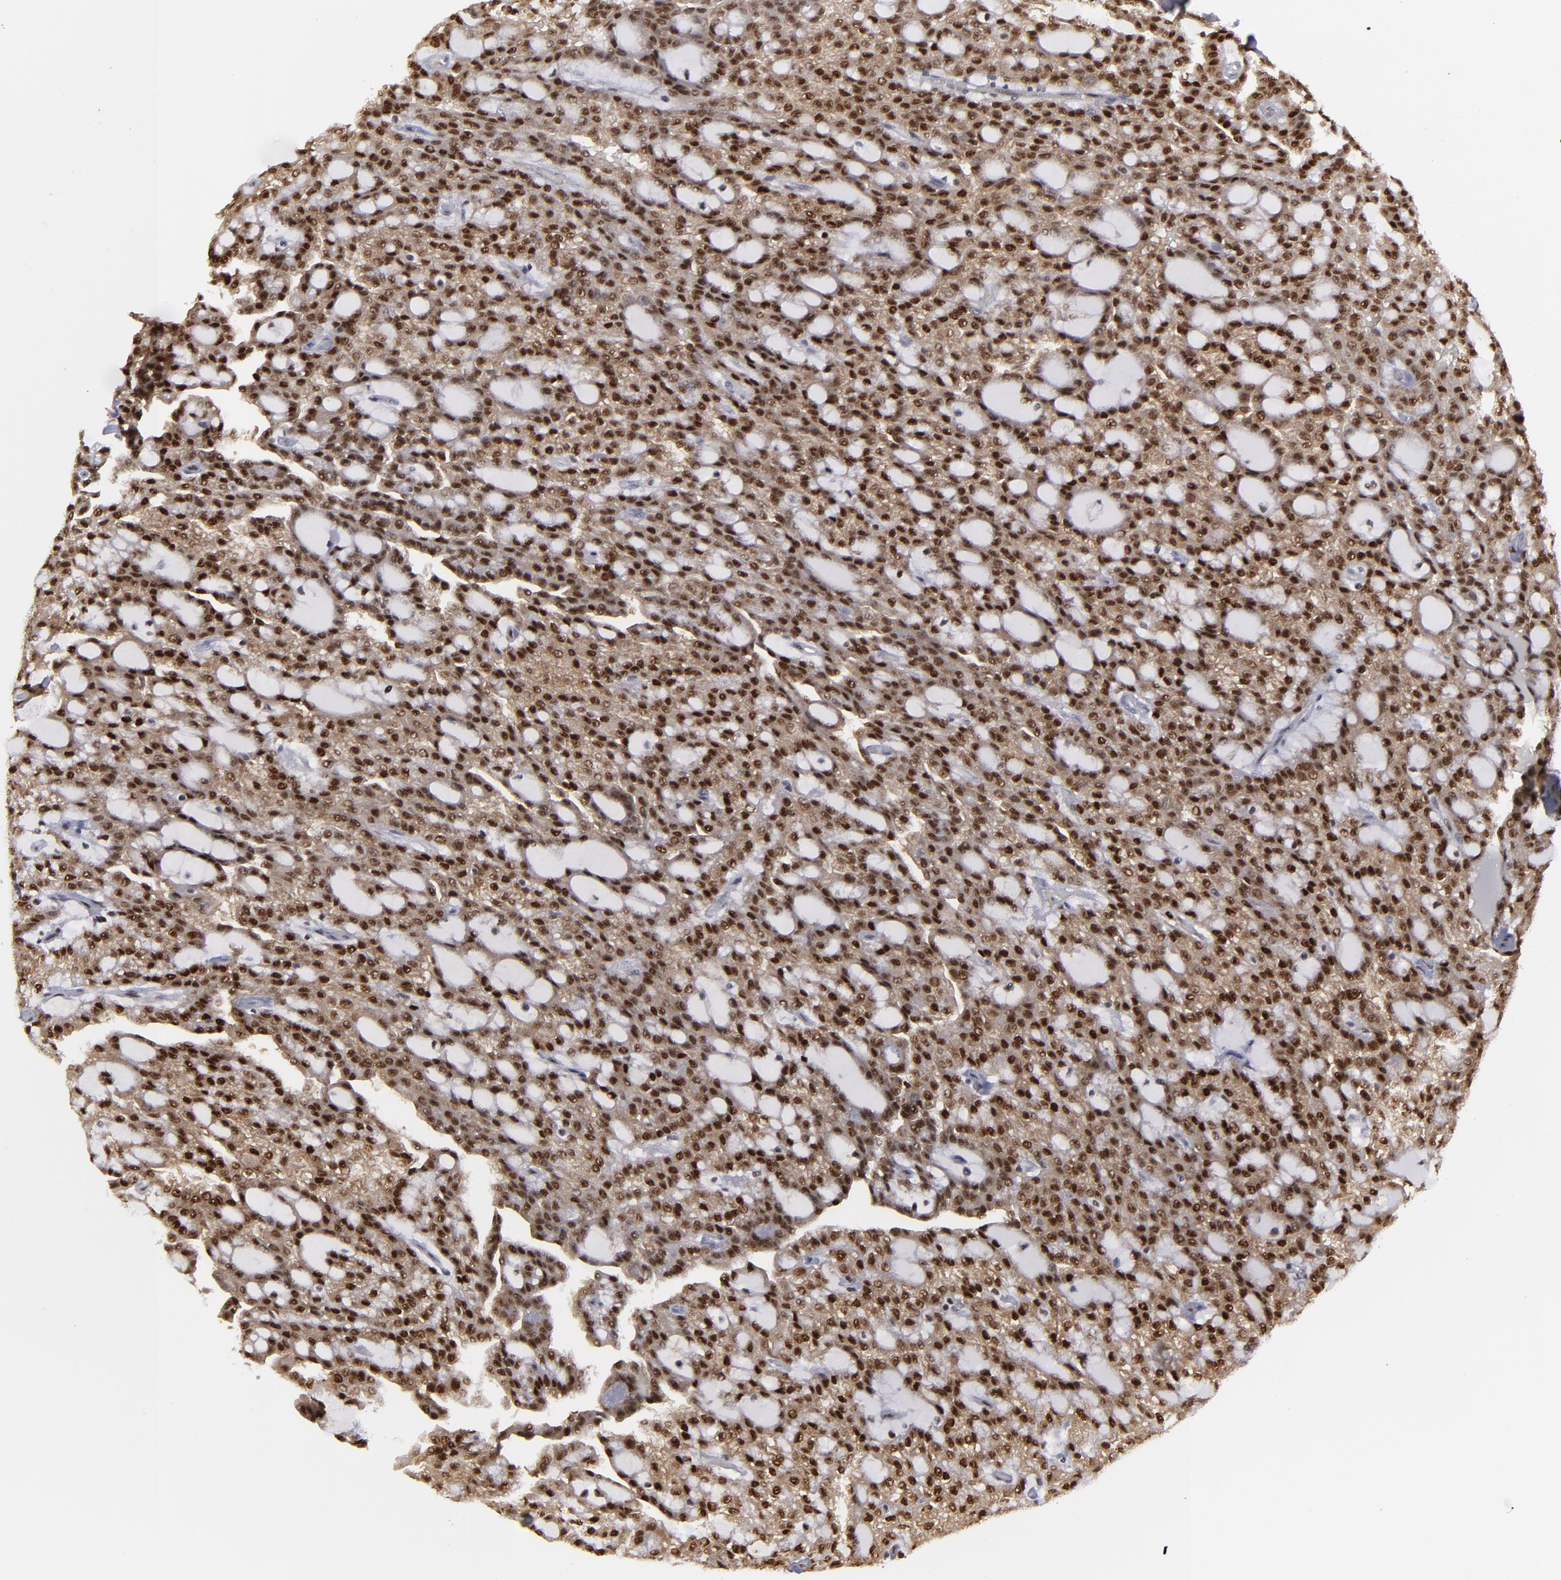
{"staining": {"intensity": "moderate", "quantity": ">75%", "location": "cytoplasmic/membranous,nuclear"}, "tissue": "renal cancer", "cell_type": "Tumor cells", "image_type": "cancer", "snomed": [{"axis": "morphology", "description": "Adenocarcinoma, NOS"}, {"axis": "topography", "description": "Kidney"}], "caption": "A micrograph of renal cancer (adenocarcinoma) stained for a protein reveals moderate cytoplasmic/membranous and nuclear brown staining in tumor cells.", "gene": "GSR", "patient": {"sex": "male", "age": 63}}